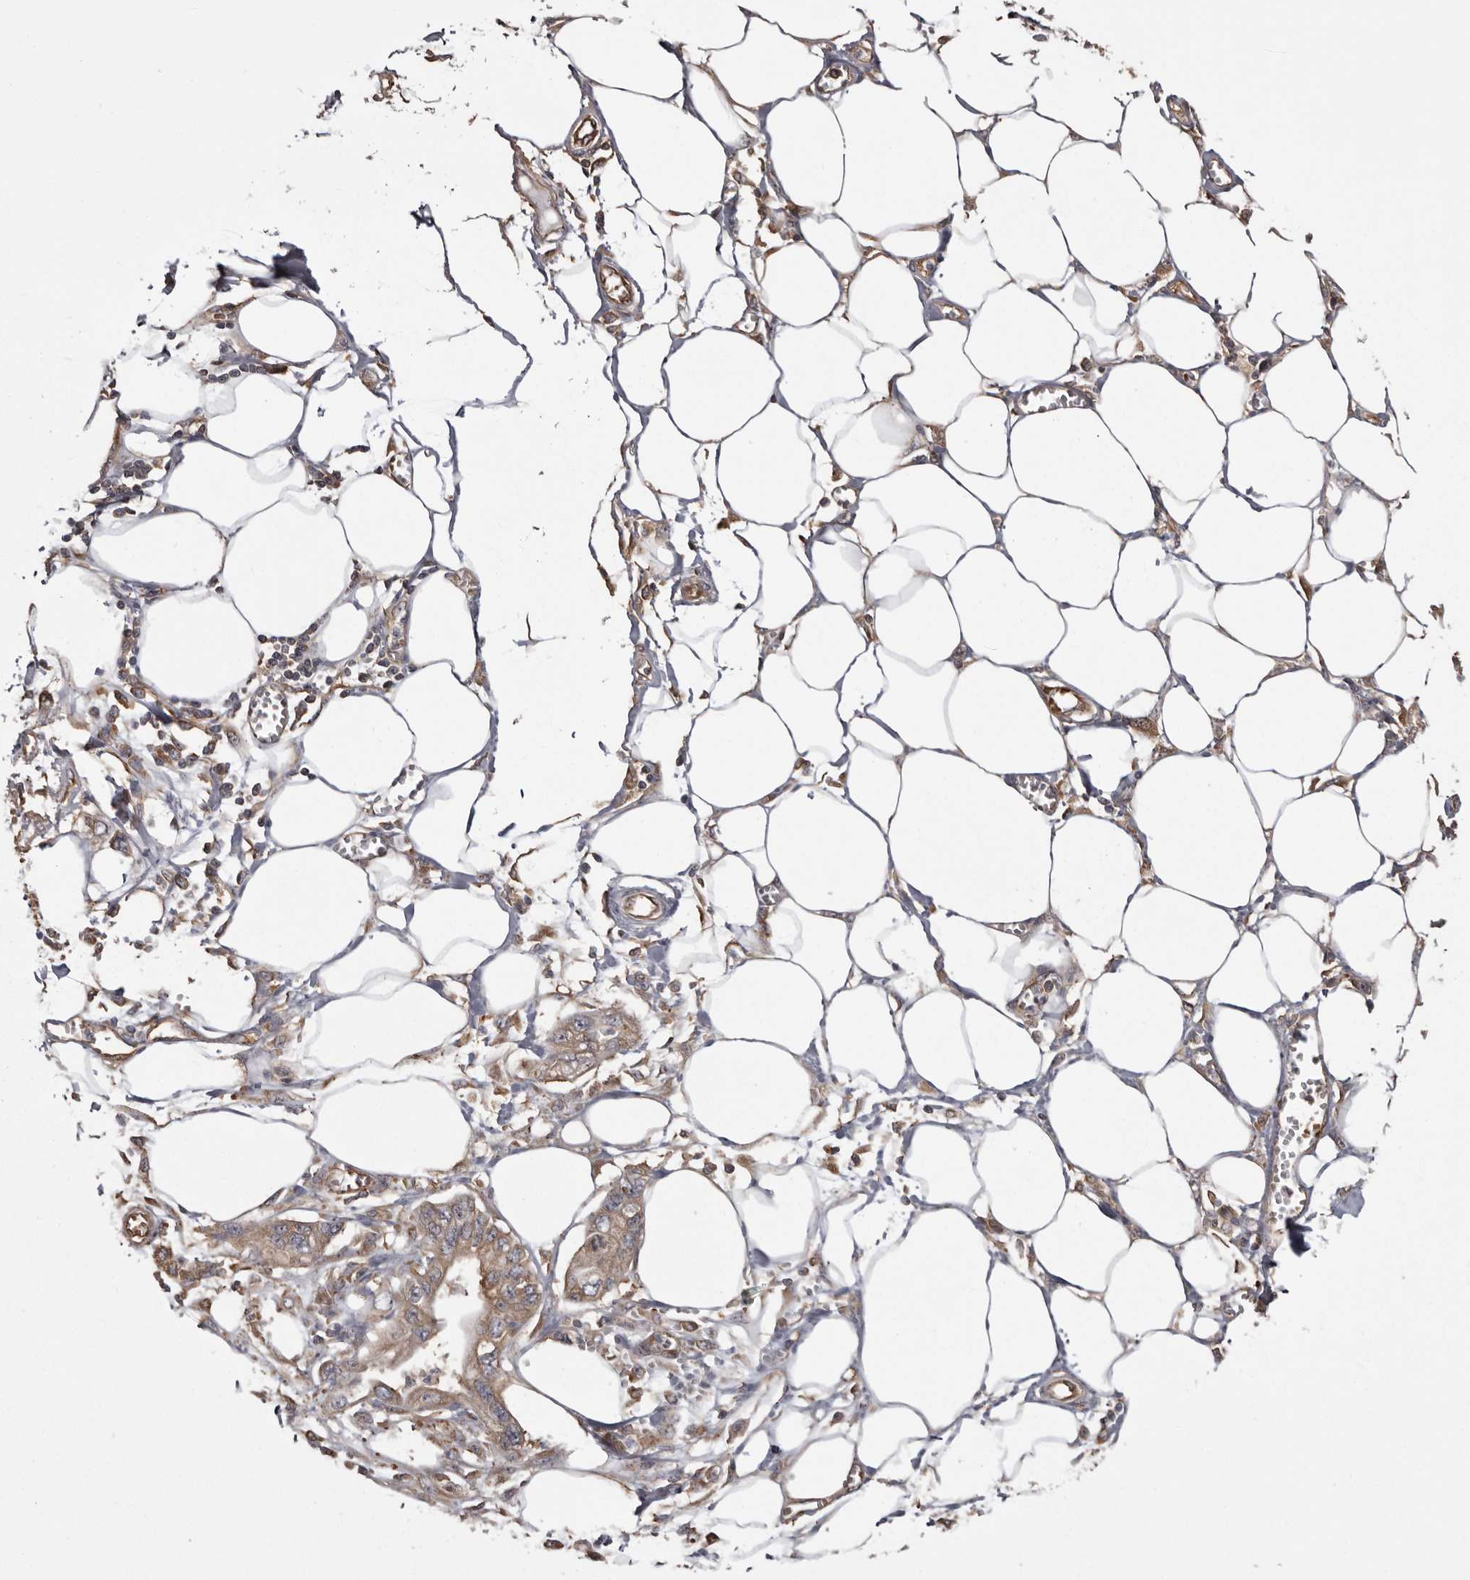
{"staining": {"intensity": "moderate", "quantity": ">75%", "location": "cytoplasmic/membranous"}, "tissue": "pancreatic cancer", "cell_type": "Tumor cells", "image_type": "cancer", "snomed": [{"axis": "morphology", "description": "Adenocarcinoma, NOS"}, {"axis": "topography", "description": "Pancreas"}], "caption": "Pancreatic adenocarcinoma stained for a protein shows moderate cytoplasmic/membranous positivity in tumor cells. The staining is performed using DAB brown chromogen to label protein expression. The nuclei are counter-stained blue using hematoxylin.", "gene": "DARS1", "patient": {"sex": "male", "age": 56}}